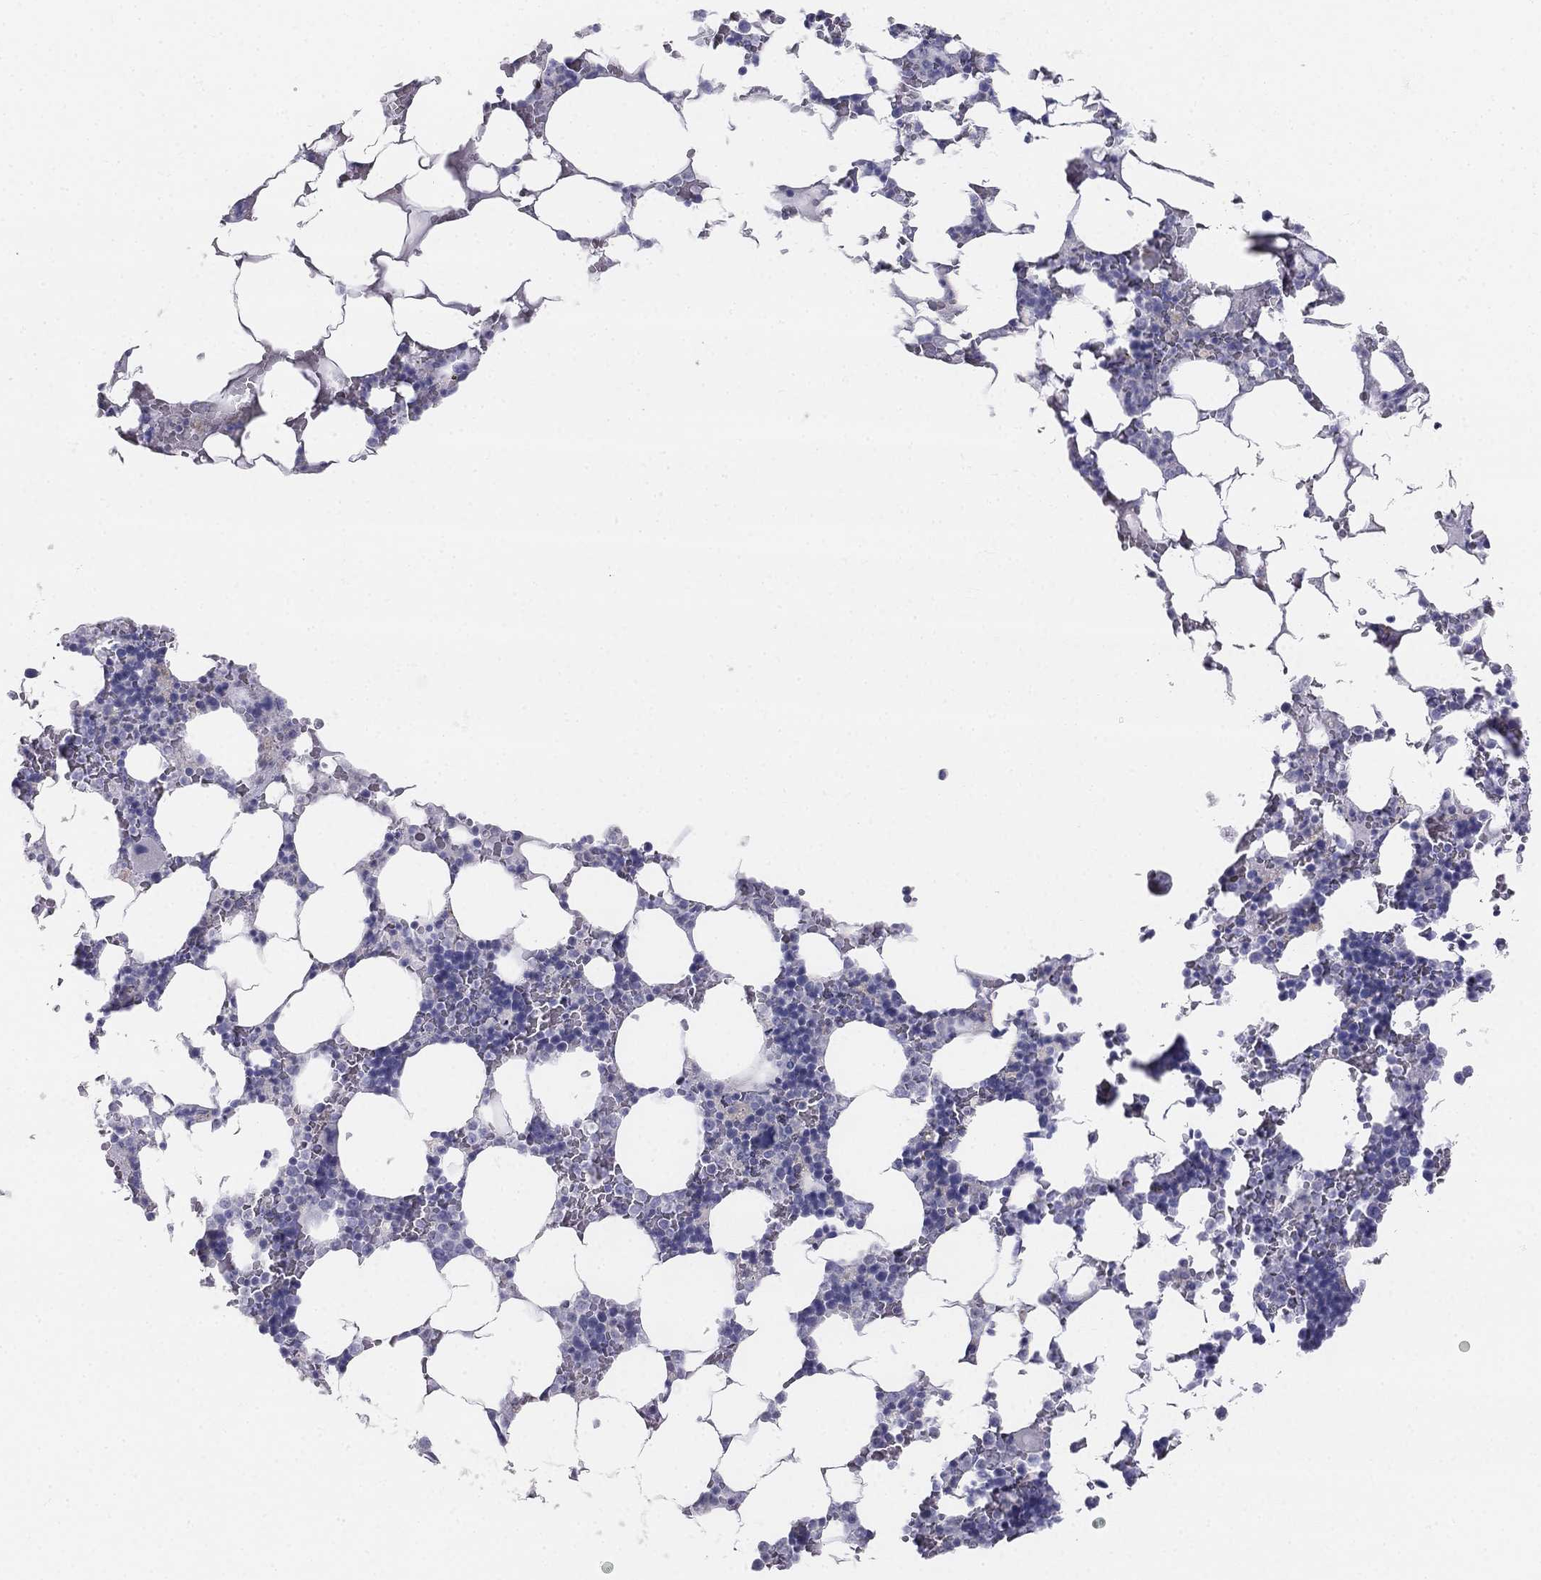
{"staining": {"intensity": "negative", "quantity": "none", "location": "none"}, "tissue": "bone marrow", "cell_type": "Hematopoietic cells", "image_type": "normal", "snomed": [{"axis": "morphology", "description": "Normal tissue, NOS"}, {"axis": "topography", "description": "Bone marrow"}], "caption": "Immunohistochemistry photomicrograph of unremarkable bone marrow stained for a protein (brown), which shows no staining in hematopoietic cells.", "gene": "ALOXE3", "patient": {"sex": "male", "age": 51}}